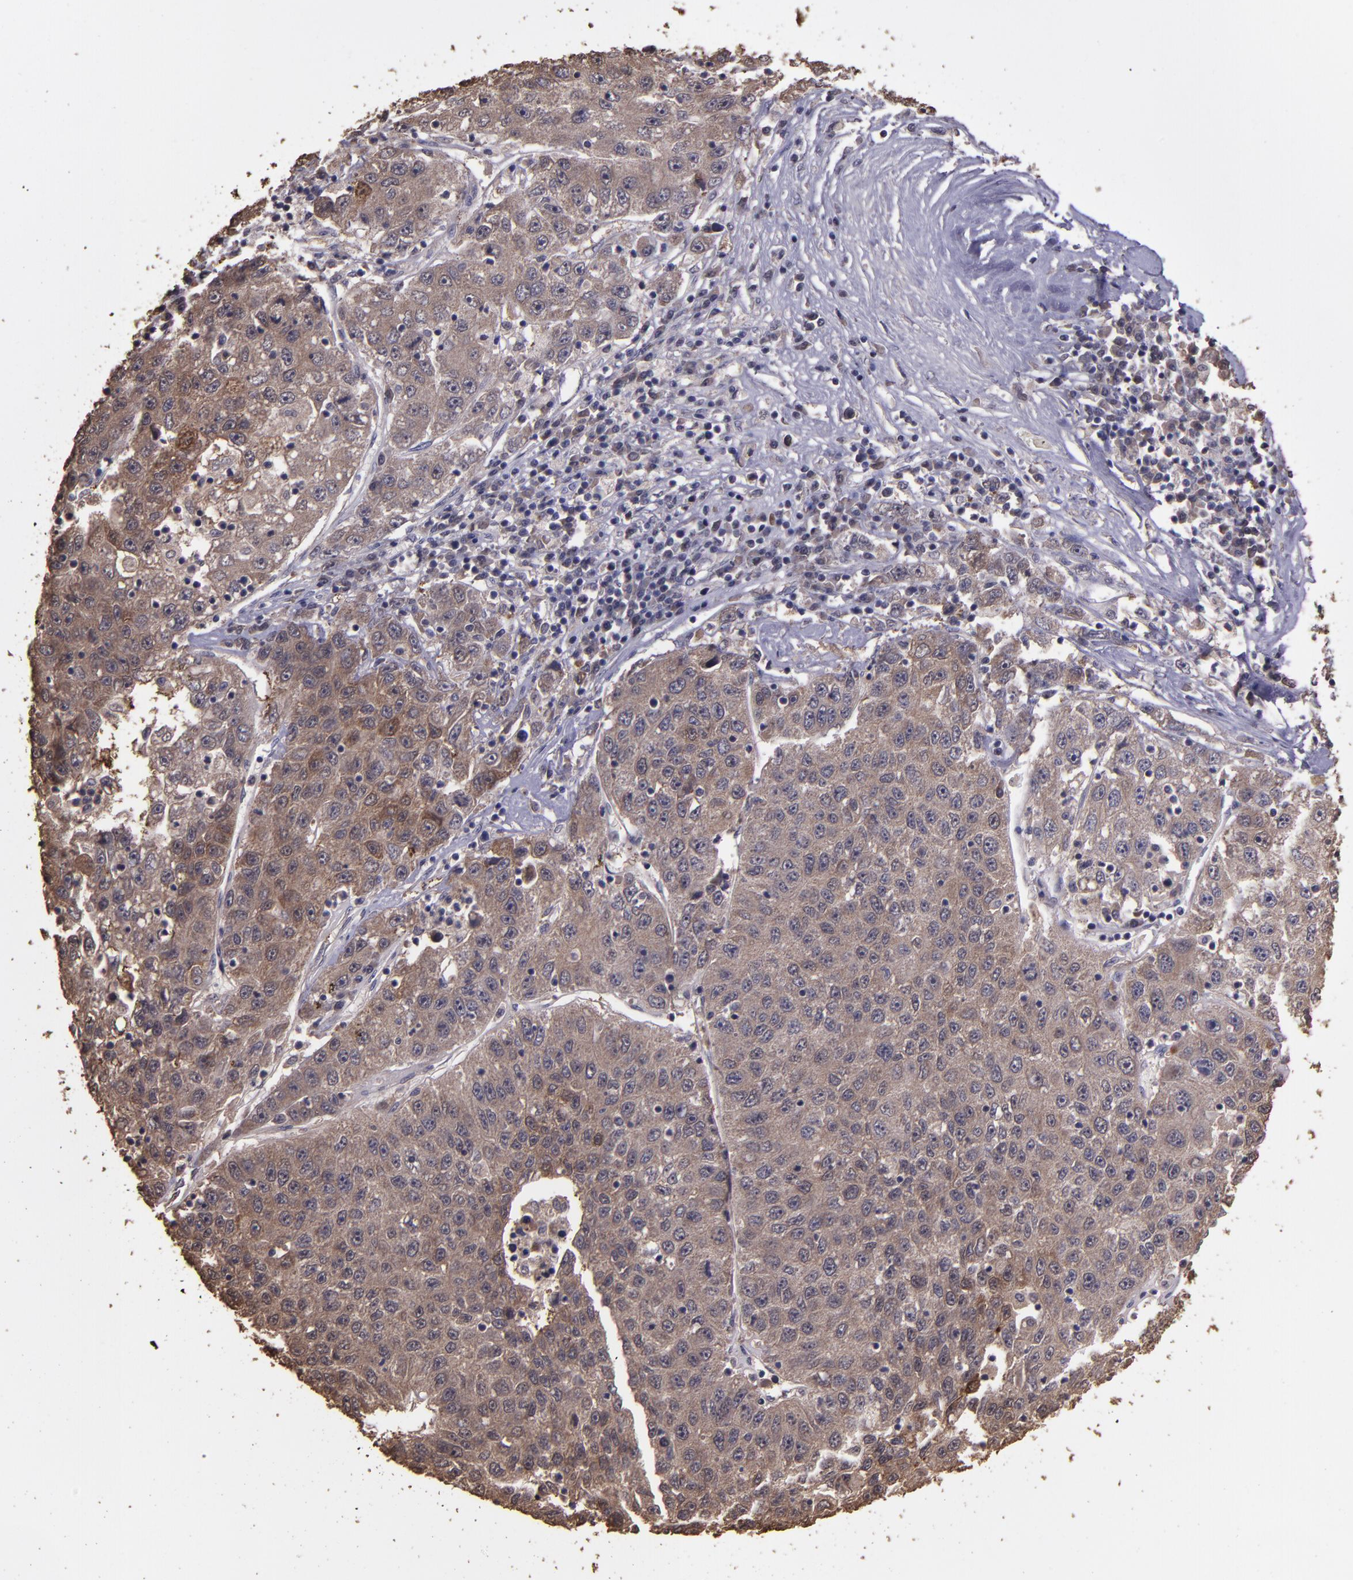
{"staining": {"intensity": "weak", "quantity": ">75%", "location": "cytoplasmic/membranous"}, "tissue": "liver cancer", "cell_type": "Tumor cells", "image_type": "cancer", "snomed": [{"axis": "morphology", "description": "Carcinoma, Hepatocellular, NOS"}, {"axis": "topography", "description": "Liver"}], "caption": "Weak cytoplasmic/membranous expression for a protein is identified in about >75% of tumor cells of liver cancer using immunohistochemistry (IHC).", "gene": "SERPINF2", "patient": {"sex": "male", "age": 49}}